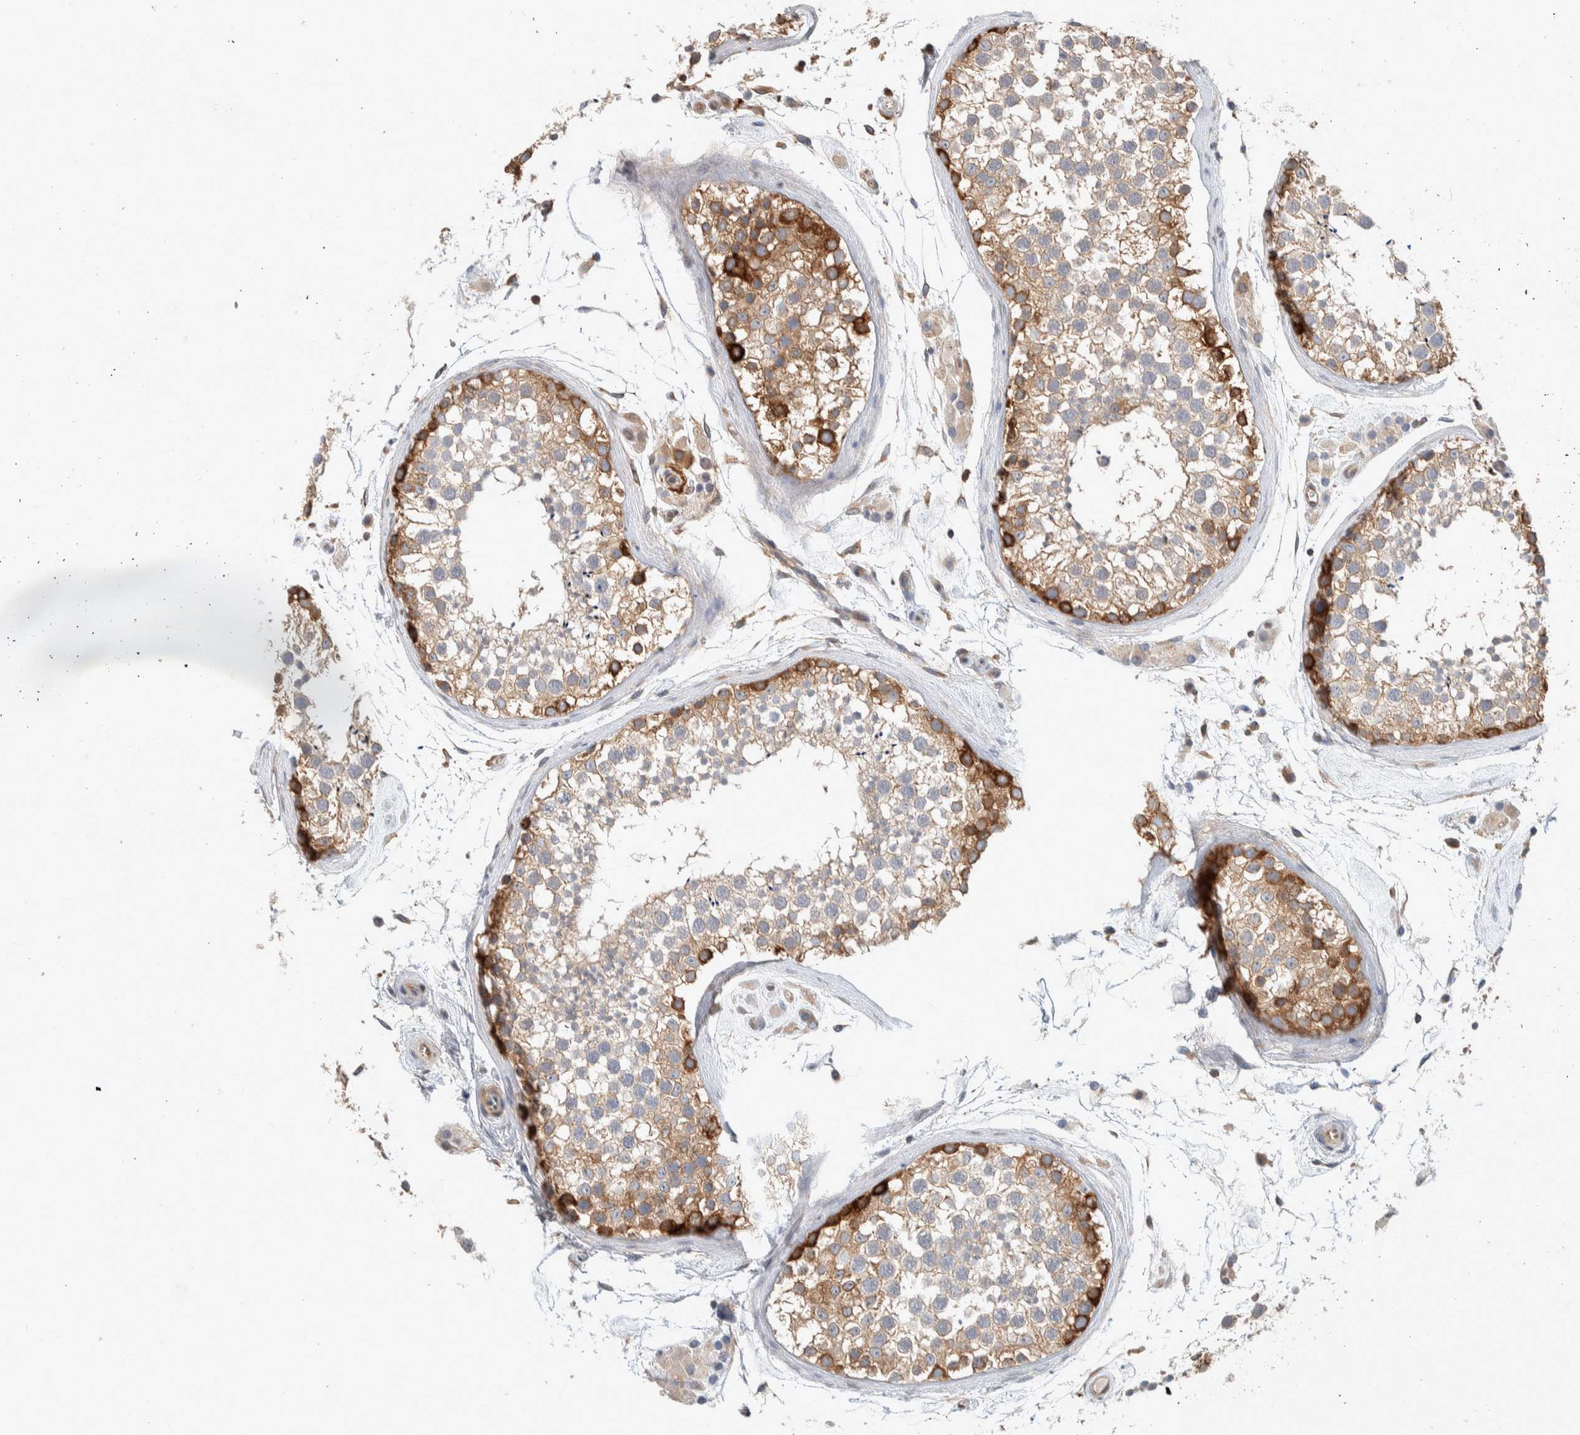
{"staining": {"intensity": "moderate", "quantity": ">75%", "location": "cytoplasmic/membranous"}, "tissue": "testis", "cell_type": "Cells in seminiferous ducts", "image_type": "normal", "snomed": [{"axis": "morphology", "description": "Normal tissue, NOS"}, {"axis": "topography", "description": "Testis"}], "caption": "IHC of normal testis reveals medium levels of moderate cytoplasmic/membranous staining in about >75% of cells in seminiferous ducts.", "gene": "NFKB2", "patient": {"sex": "male", "age": 46}}